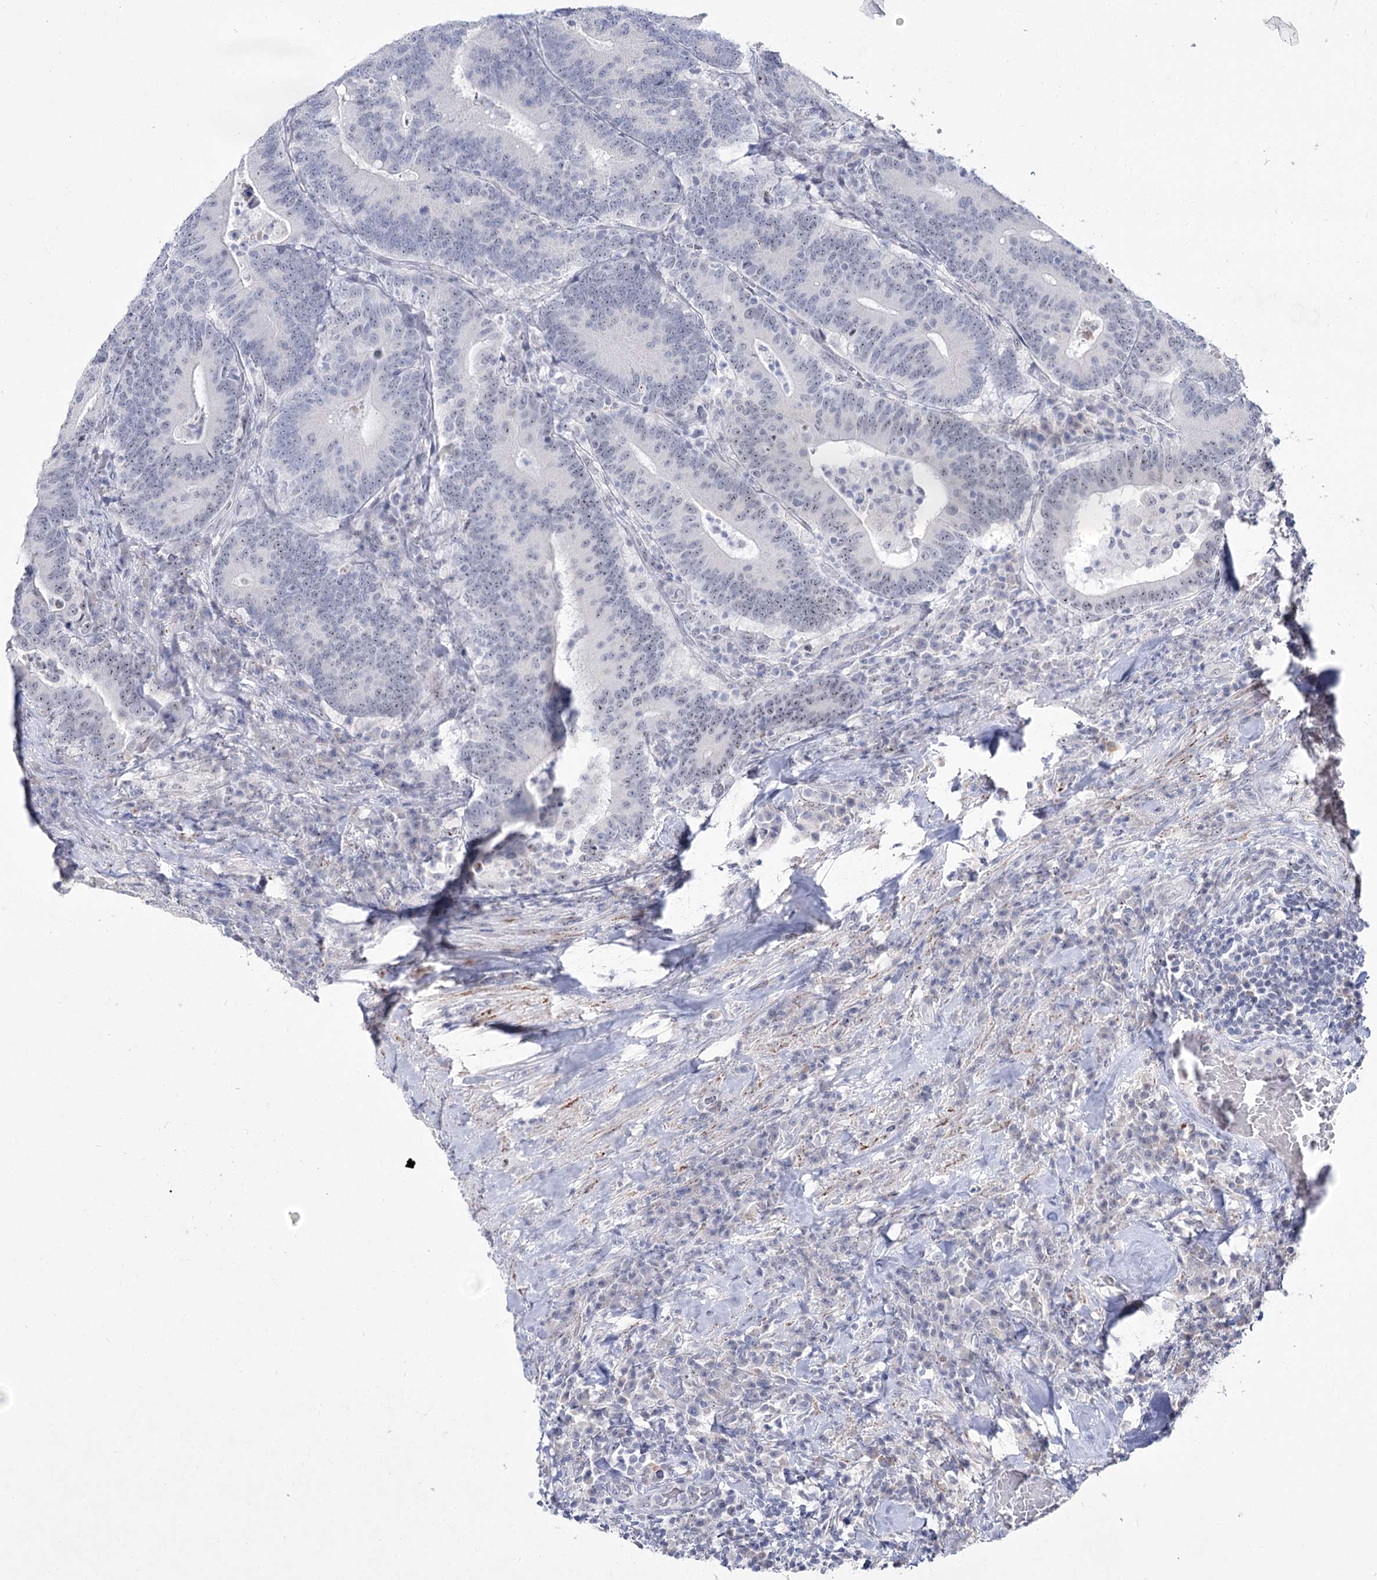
{"staining": {"intensity": "negative", "quantity": "none", "location": "none"}, "tissue": "colorectal cancer", "cell_type": "Tumor cells", "image_type": "cancer", "snomed": [{"axis": "morphology", "description": "Adenocarcinoma, NOS"}, {"axis": "topography", "description": "Colon"}], "caption": "There is no significant positivity in tumor cells of adenocarcinoma (colorectal). (Immunohistochemistry, brightfield microscopy, high magnification).", "gene": "DDX50", "patient": {"sex": "female", "age": 66}}